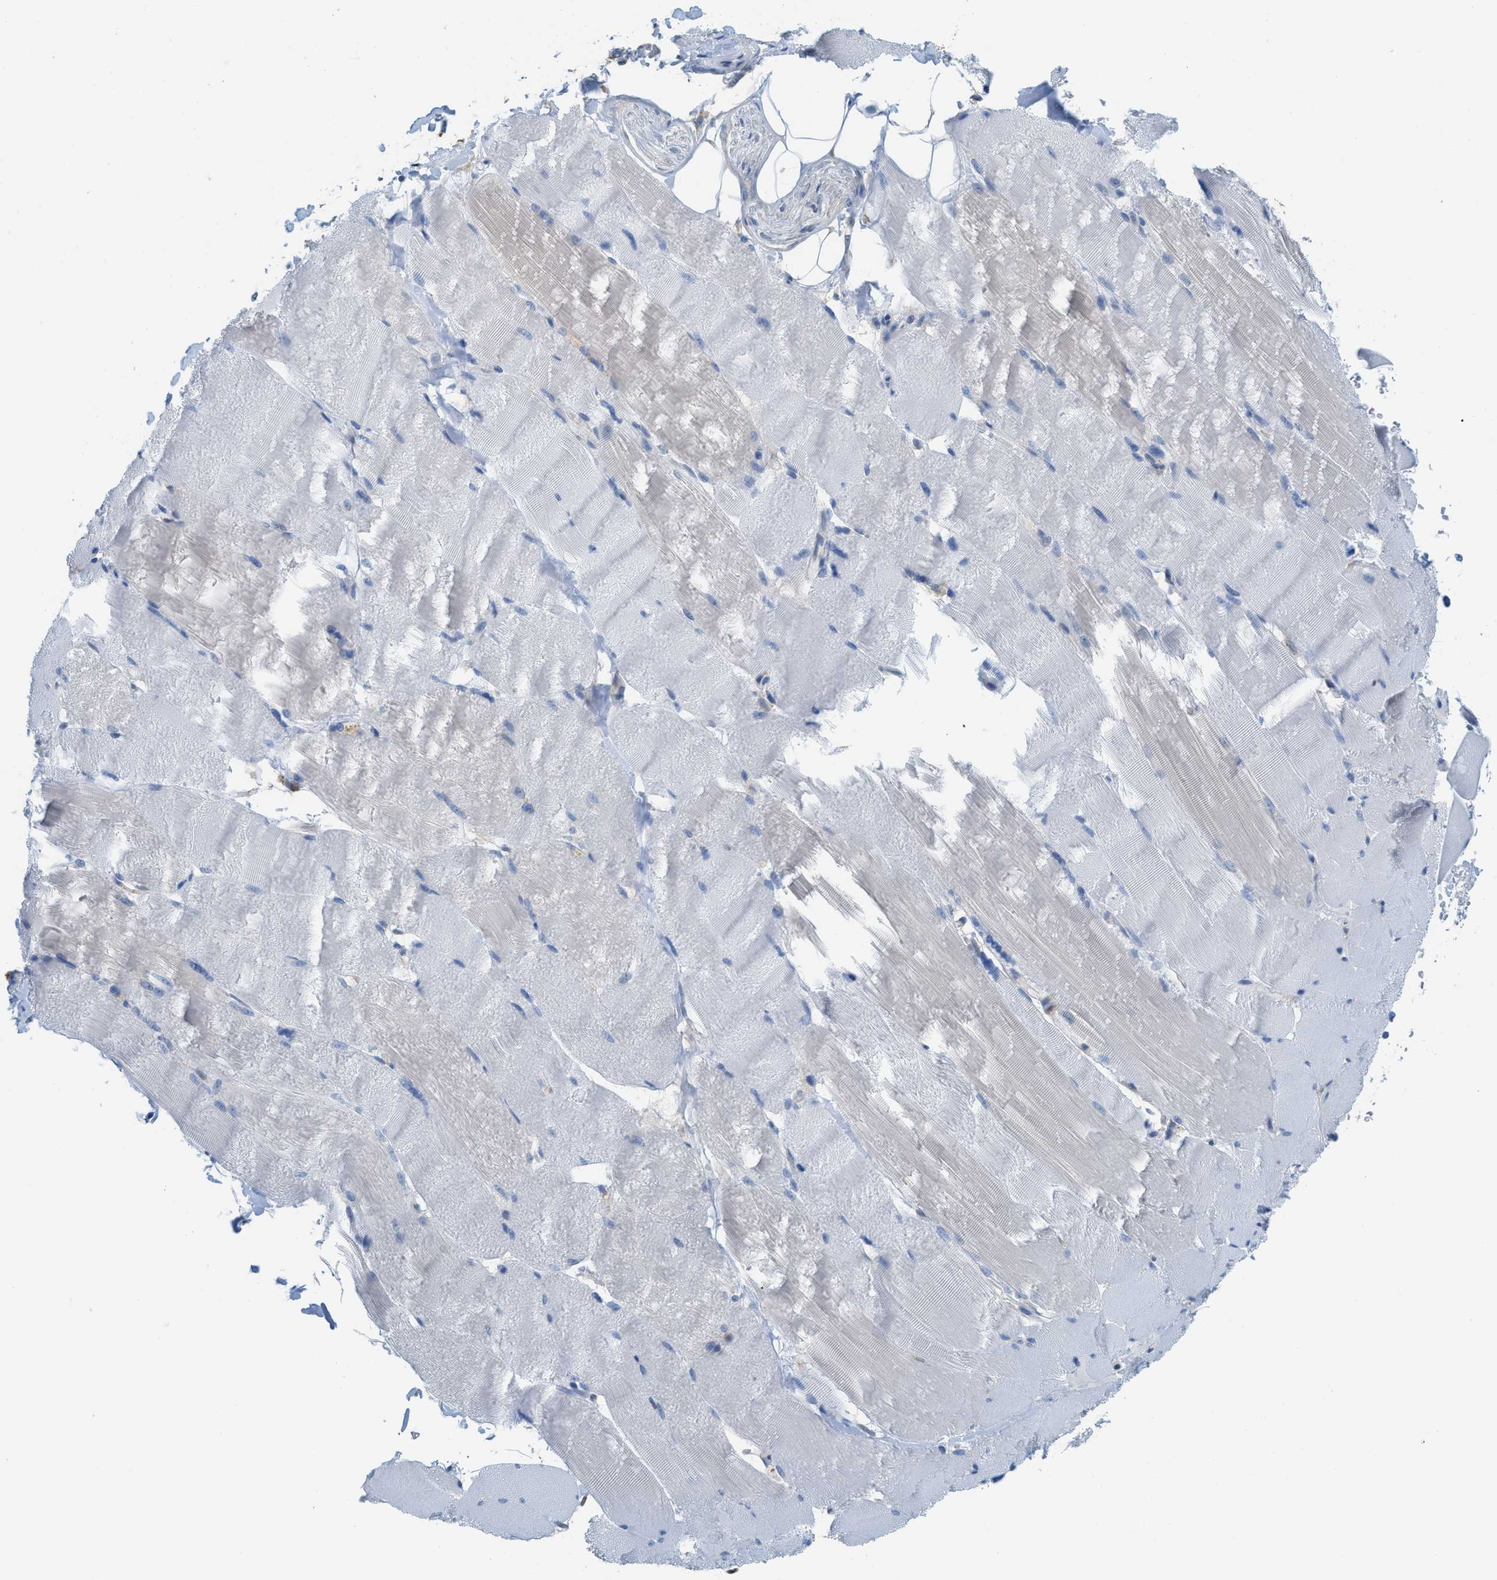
{"staining": {"intensity": "negative", "quantity": "none", "location": "none"}, "tissue": "skeletal muscle", "cell_type": "Myocytes", "image_type": "normal", "snomed": [{"axis": "morphology", "description": "Normal tissue, NOS"}, {"axis": "topography", "description": "Skin"}, {"axis": "topography", "description": "Skeletal muscle"}], "caption": "This photomicrograph is of benign skeletal muscle stained with IHC to label a protein in brown with the nuclei are counter-stained blue. There is no staining in myocytes. Nuclei are stained in blue.", "gene": "CSTB", "patient": {"sex": "male", "age": 83}}